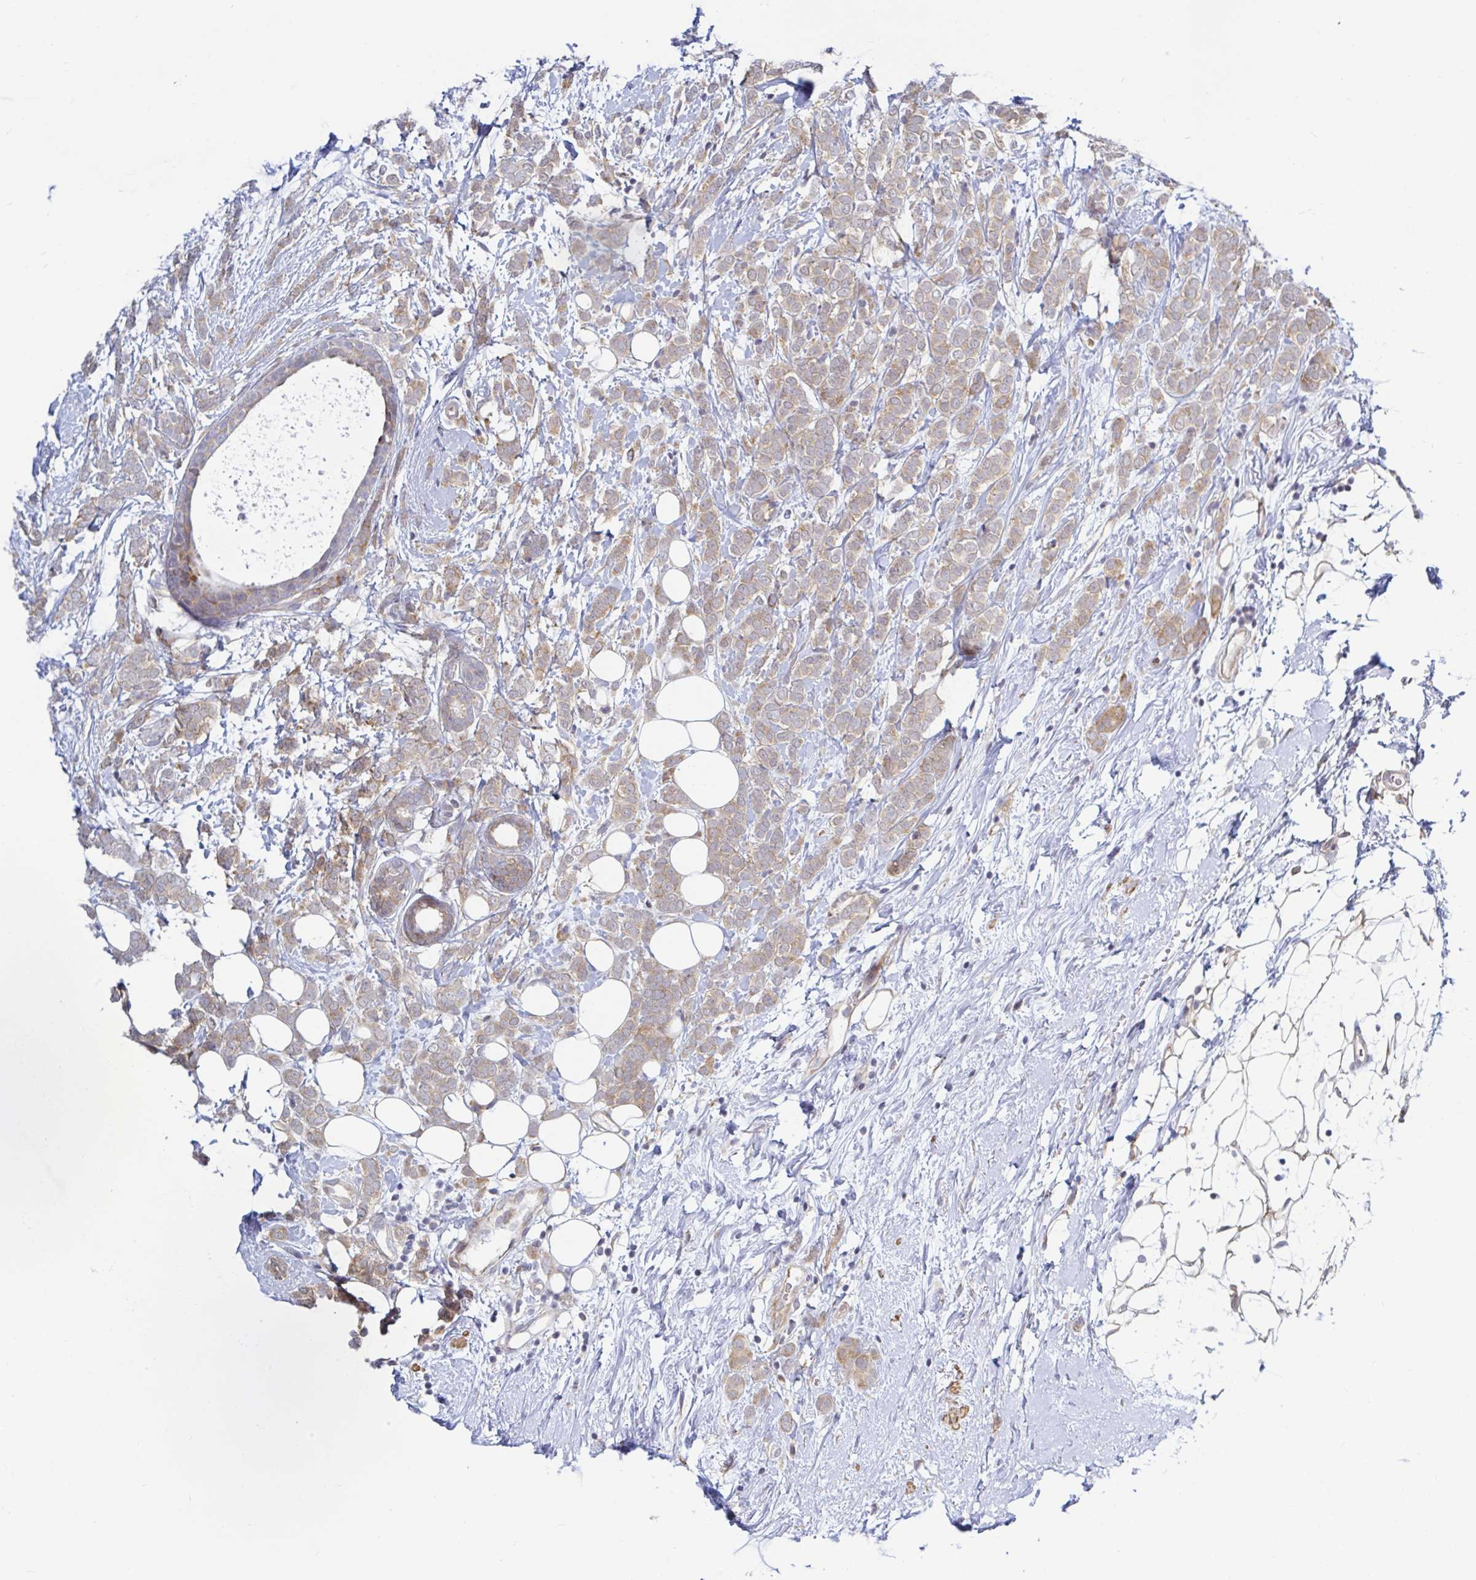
{"staining": {"intensity": "weak", "quantity": ">75%", "location": "cytoplasmic/membranous"}, "tissue": "breast cancer", "cell_type": "Tumor cells", "image_type": "cancer", "snomed": [{"axis": "morphology", "description": "Lobular carcinoma"}, {"axis": "topography", "description": "Breast"}], "caption": "A brown stain shows weak cytoplasmic/membranous positivity of a protein in breast cancer tumor cells.", "gene": "LARP1", "patient": {"sex": "female", "age": 49}}